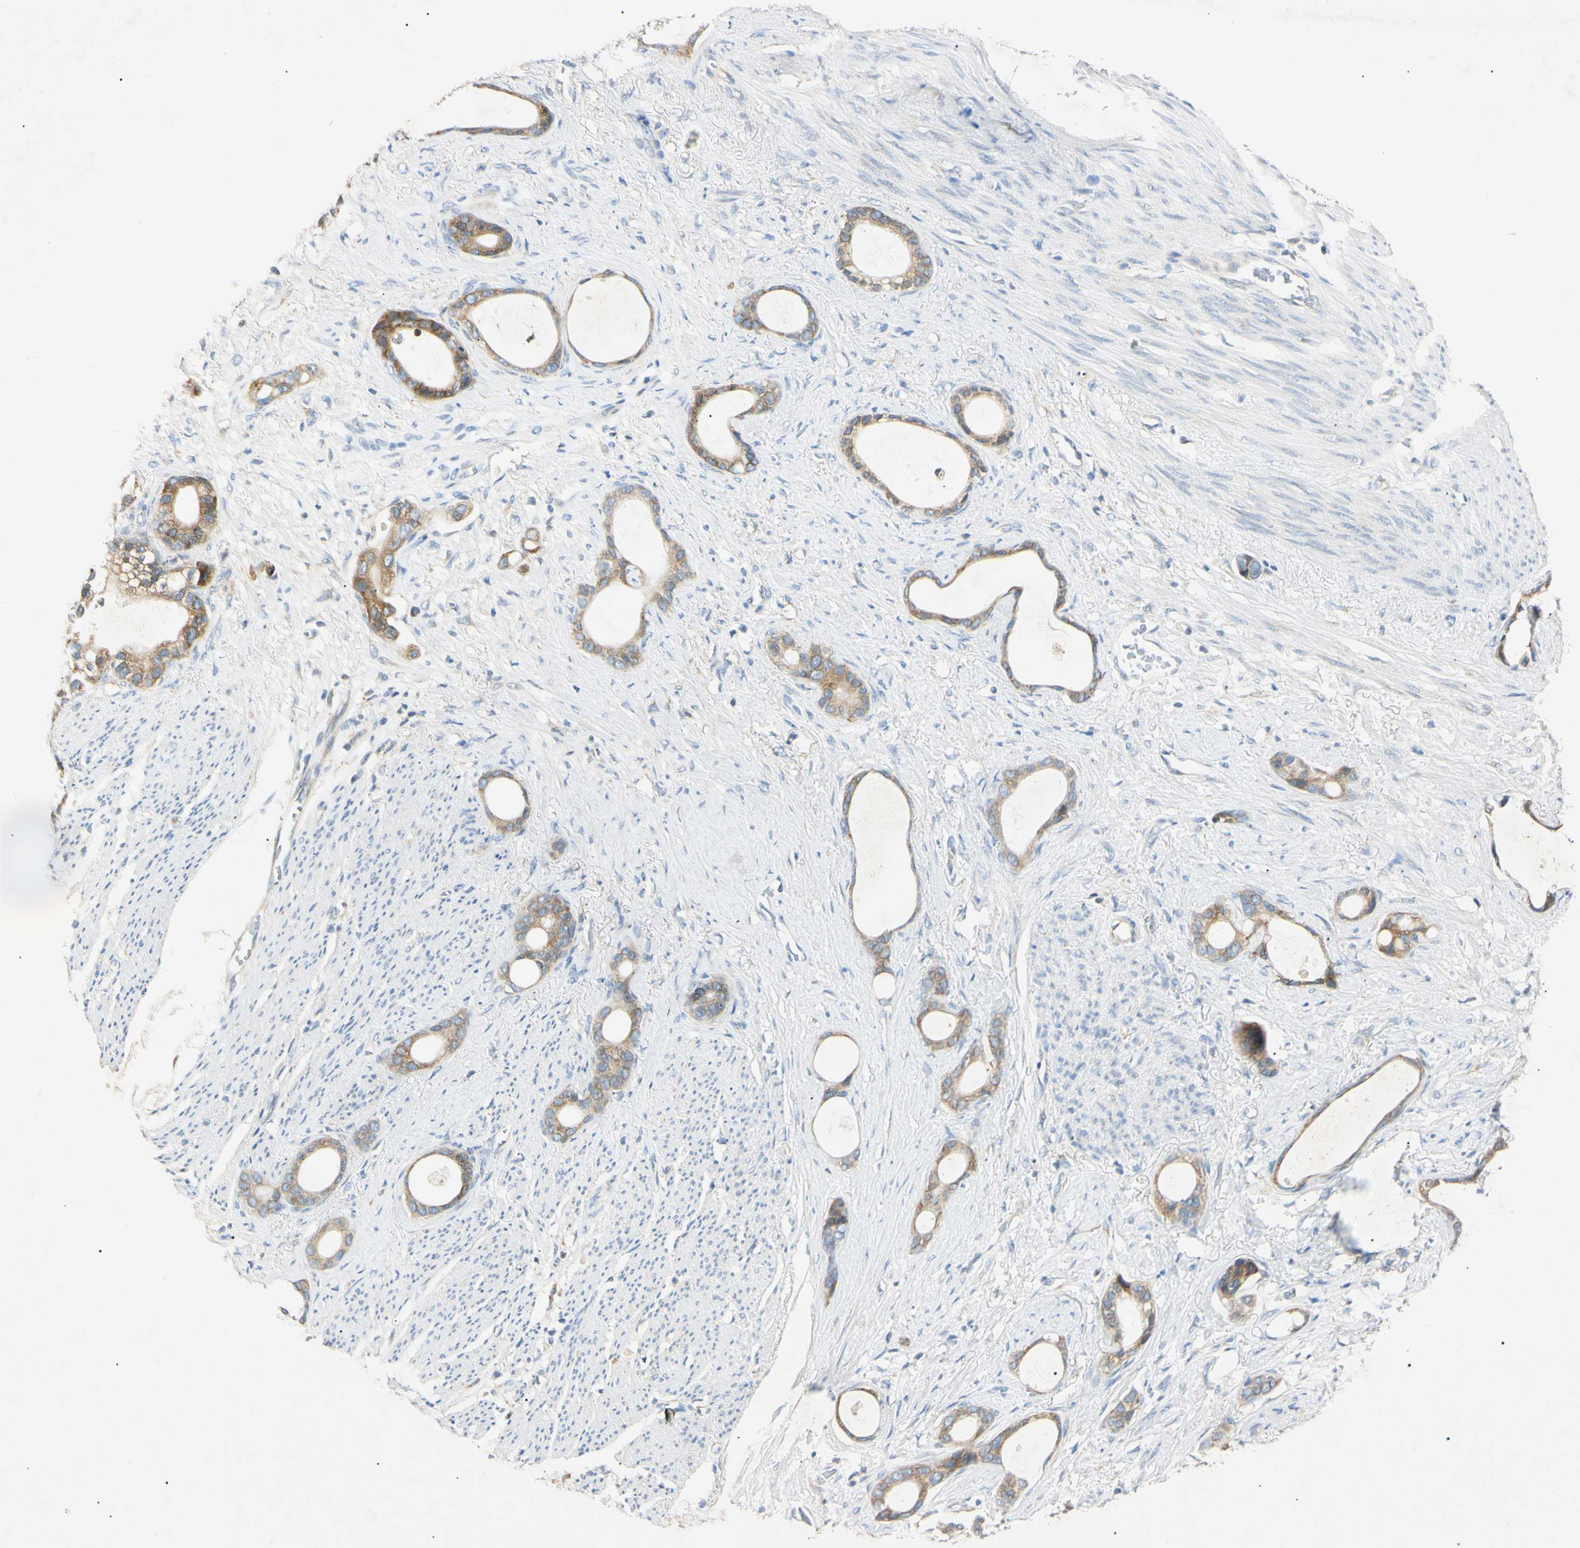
{"staining": {"intensity": "moderate", "quantity": ">75%", "location": "cytoplasmic/membranous"}, "tissue": "stomach cancer", "cell_type": "Tumor cells", "image_type": "cancer", "snomed": [{"axis": "morphology", "description": "Adenocarcinoma, NOS"}, {"axis": "topography", "description": "Stomach"}], "caption": "Protein expression analysis of adenocarcinoma (stomach) reveals moderate cytoplasmic/membranous expression in approximately >75% of tumor cells. (Brightfield microscopy of DAB IHC at high magnification).", "gene": "DNAJB12", "patient": {"sex": "female", "age": 75}}